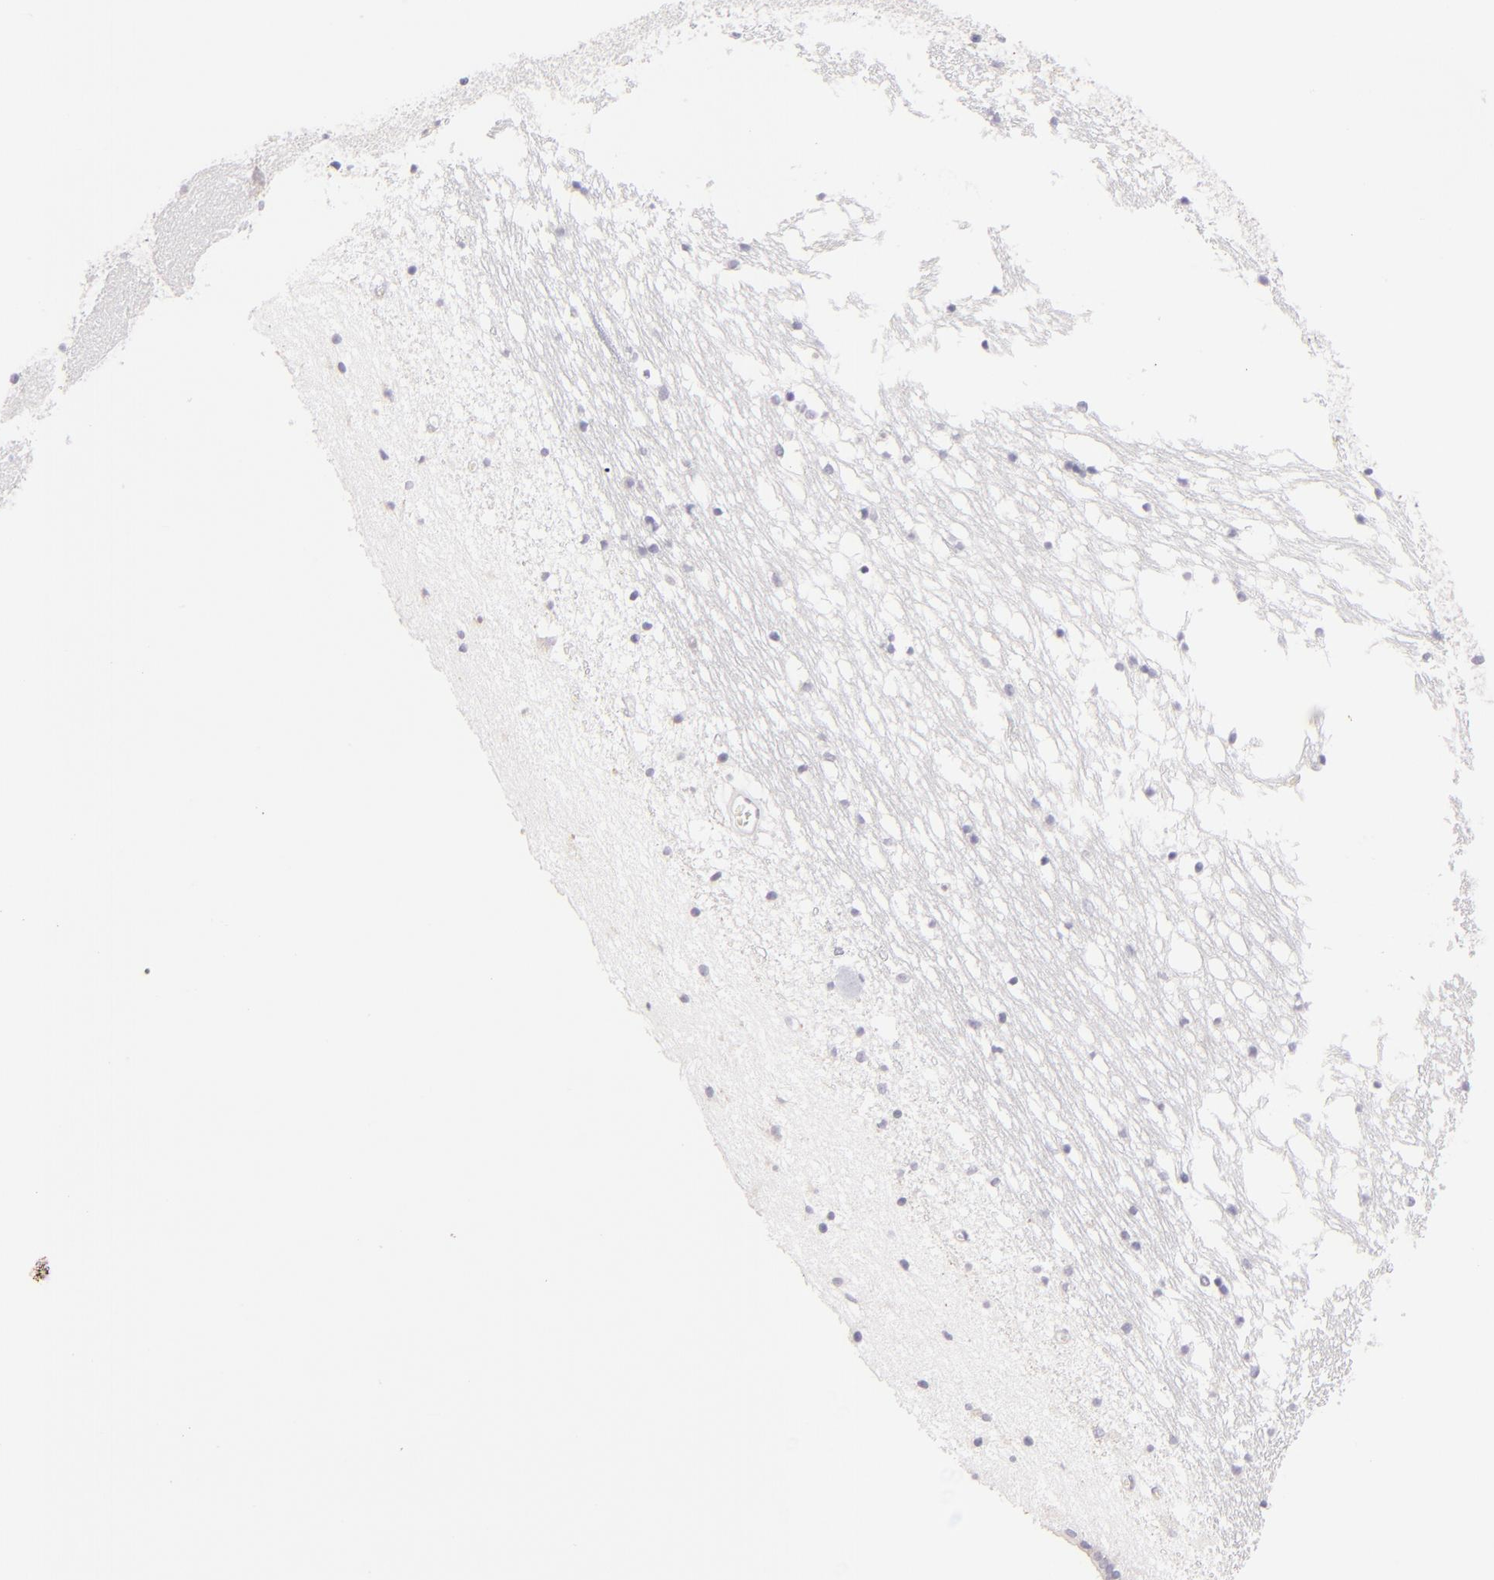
{"staining": {"intensity": "negative", "quantity": "none", "location": "none"}, "tissue": "caudate", "cell_type": "Glial cells", "image_type": "normal", "snomed": [{"axis": "morphology", "description": "Normal tissue, NOS"}, {"axis": "topography", "description": "Lateral ventricle wall"}], "caption": "Immunohistochemical staining of normal human caudate demonstrates no significant positivity in glial cells.", "gene": "CLDN4", "patient": {"sex": "male", "age": 45}}